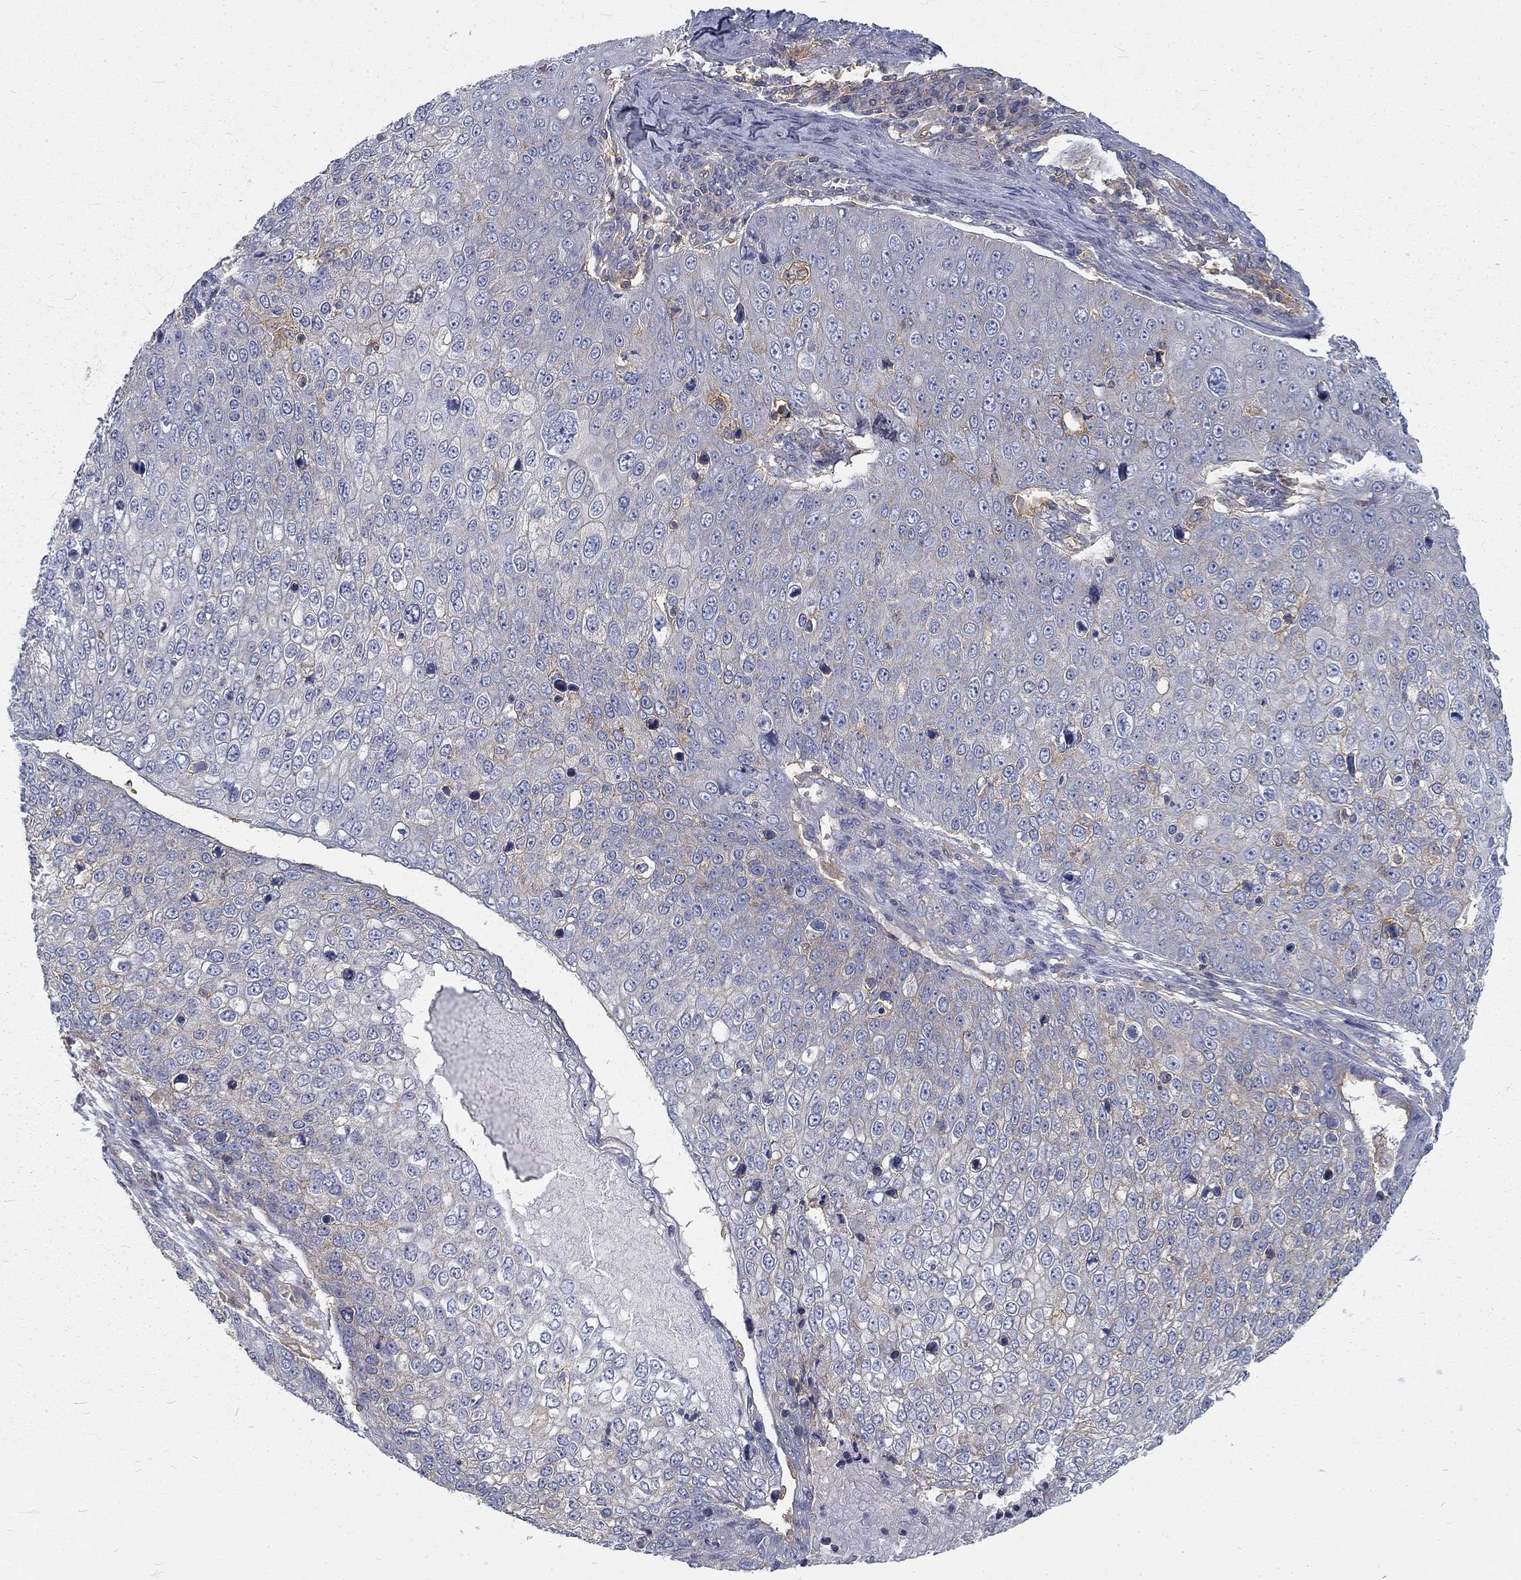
{"staining": {"intensity": "negative", "quantity": "none", "location": "none"}, "tissue": "skin cancer", "cell_type": "Tumor cells", "image_type": "cancer", "snomed": [{"axis": "morphology", "description": "Squamous cell carcinoma, NOS"}, {"axis": "topography", "description": "Skin"}], "caption": "Immunohistochemistry (IHC) photomicrograph of human skin cancer (squamous cell carcinoma) stained for a protein (brown), which reveals no staining in tumor cells.", "gene": "MTMR11", "patient": {"sex": "male", "age": 71}}